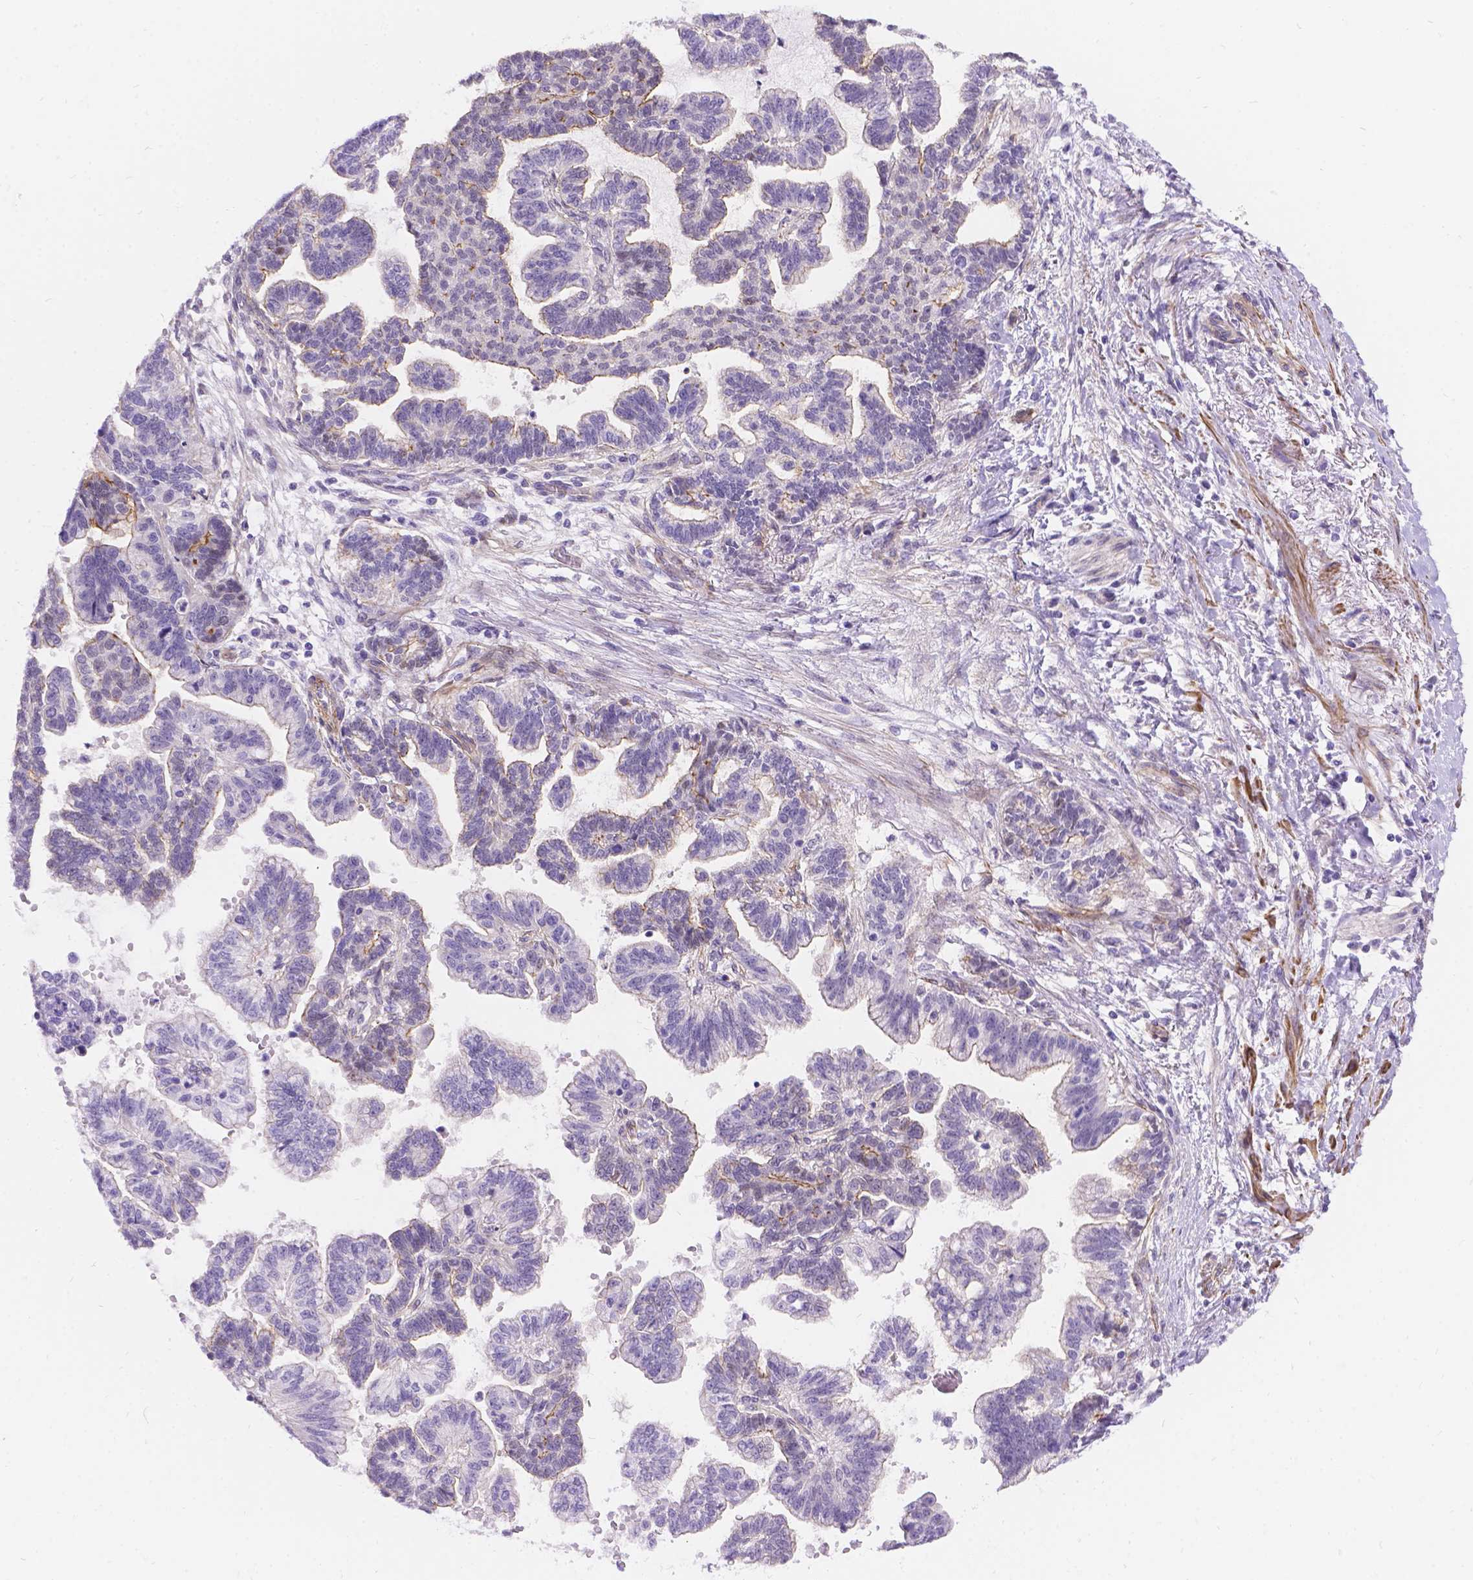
{"staining": {"intensity": "weak", "quantity": "<25%", "location": "cytoplasmic/membranous"}, "tissue": "stomach cancer", "cell_type": "Tumor cells", "image_type": "cancer", "snomed": [{"axis": "morphology", "description": "Adenocarcinoma, NOS"}, {"axis": "topography", "description": "Stomach"}], "caption": "Tumor cells show no significant protein positivity in stomach adenocarcinoma.", "gene": "PALS1", "patient": {"sex": "male", "age": 83}}